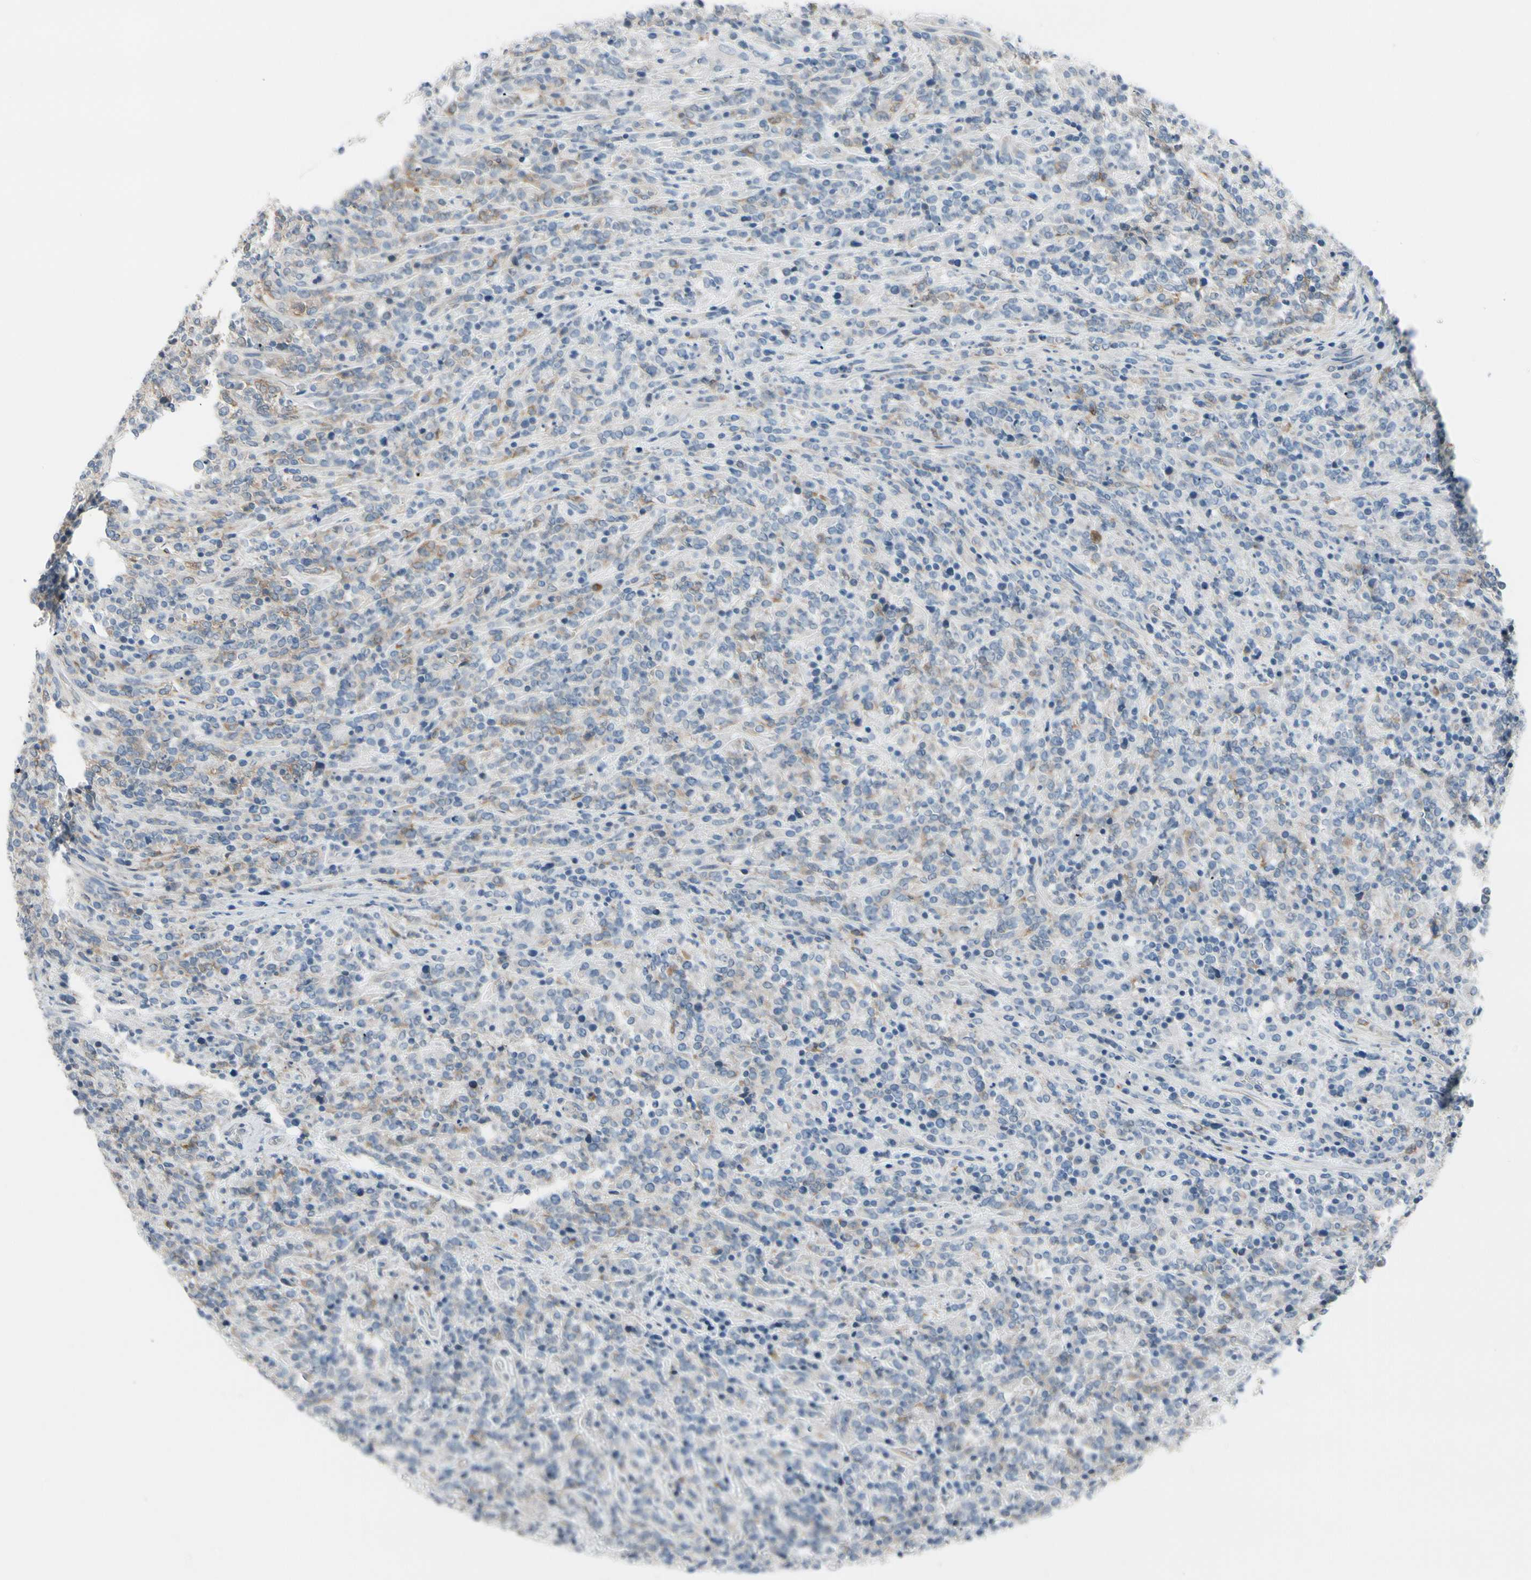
{"staining": {"intensity": "weak", "quantity": "<25%", "location": "cytoplasmic/membranous"}, "tissue": "lymphoma", "cell_type": "Tumor cells", "image_type": "cancer", "snomed": [{"axis": "morphology", "description": "Malignant lymphoma, non-Hodgkin's type, High grade"}, {"axis": "topography", "description": "Soft tissue"}], "caption": "Tumor cells show no significant protein expression in lymphoma.", "gene": "MAP2", "patient": {"sex": "male", "age": 18}}